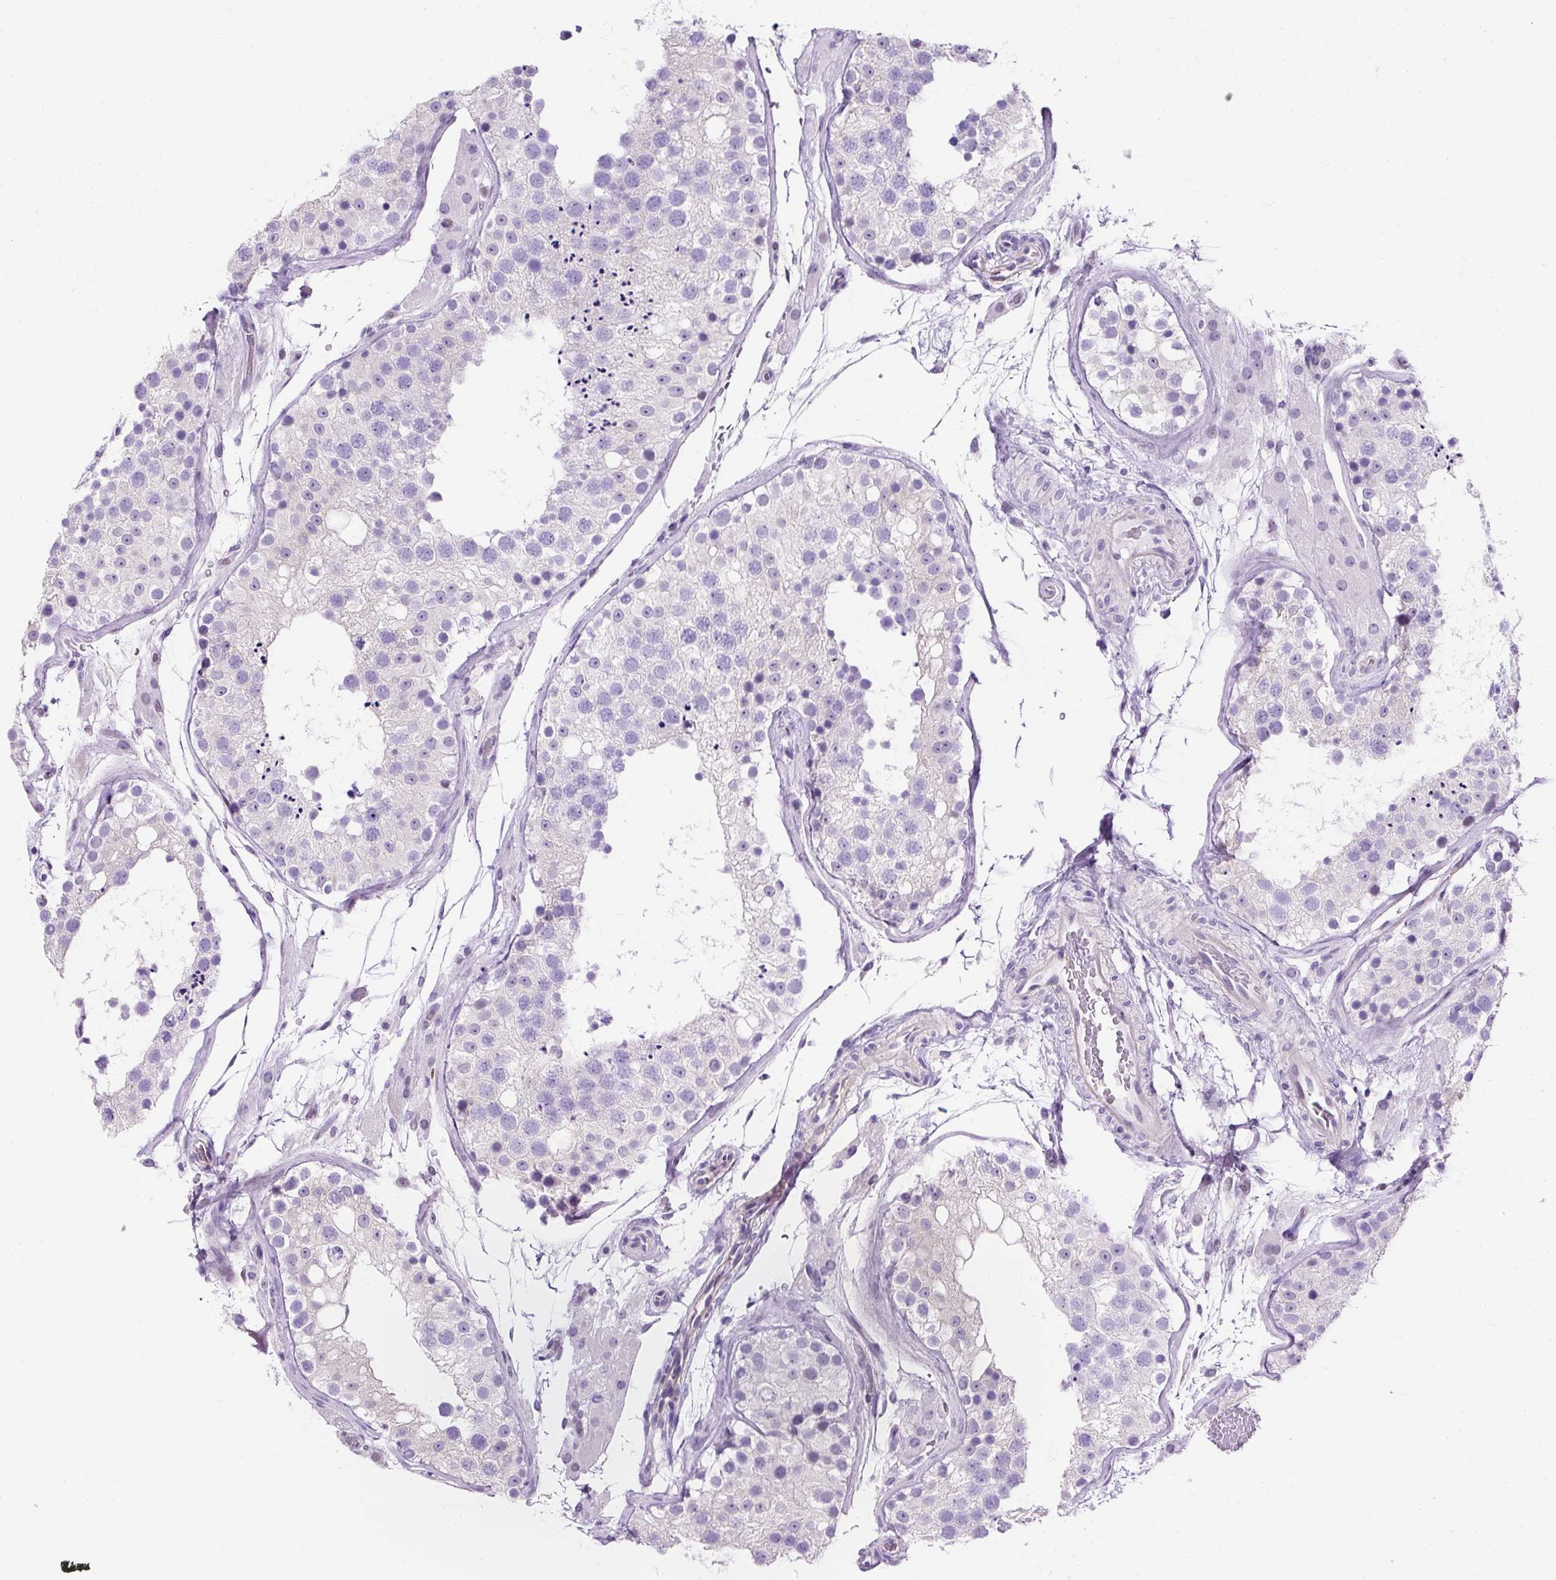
{"staining": {"intensity": "negative", "quantity": "none", "location": "none"}, "tissue": "testis", "cell_type": "Cells in seminiferous ducts", "image_type": "normal", "snomed": [{"axis": "morphology", "description": "Normal tissue, NOS"}, {"axis": "topography", "description": "Testis"}], "caption": "An image of testis stained for a protein displays no brown staining in cells in seminiferous ducts.", "gene": "KRT12", "patient": {"sex": "male", "age": 26}}